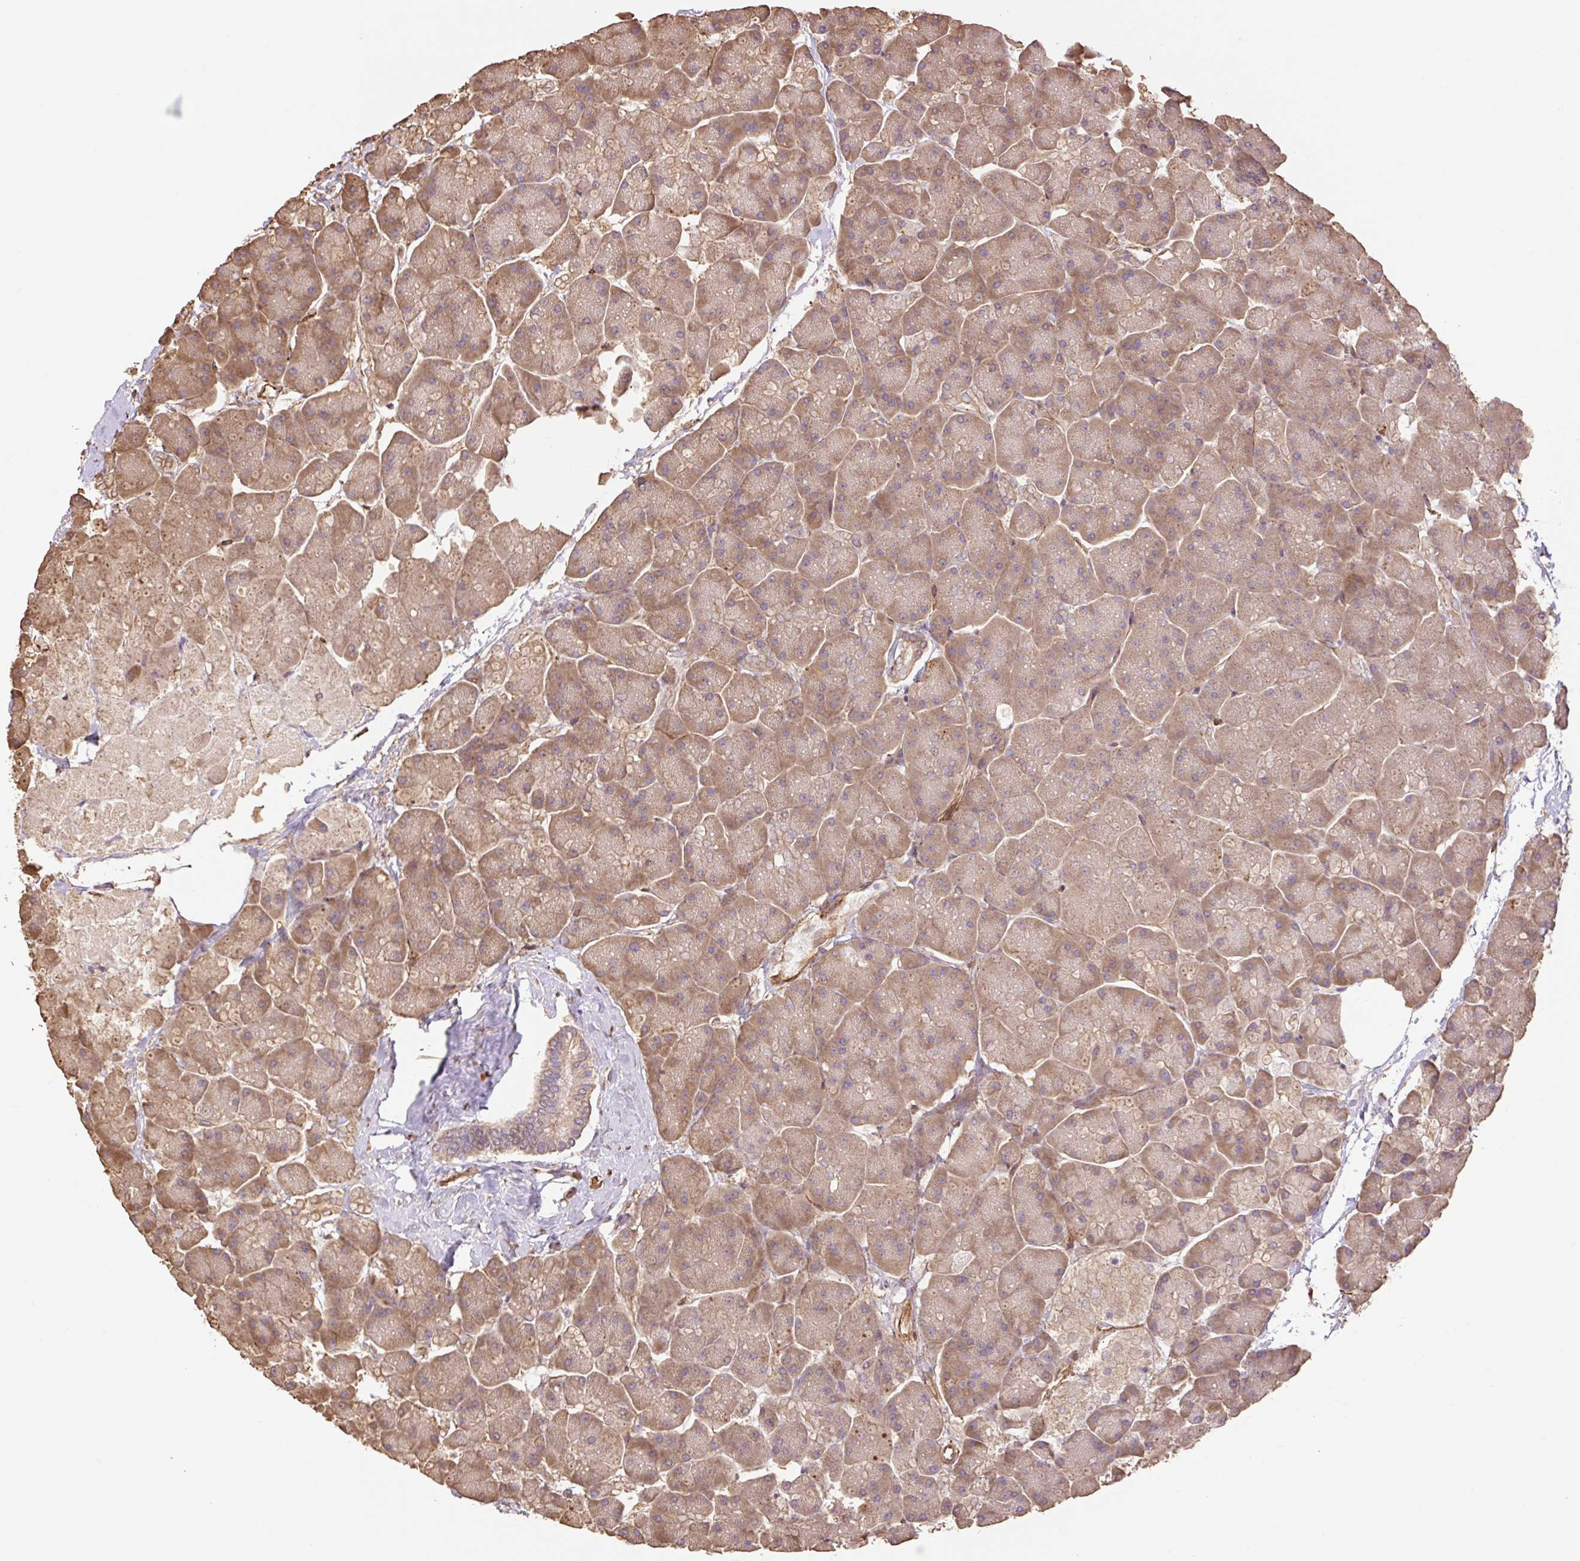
{"staining": {"intensity": "strong", "quantity": ">75%", "location": "cytoplasmic/membranous"}, "tissue": "pancreas", "cell_type": "Exocrine glandular cells", "image_type": "normal", "snomed": [{"axis": "morphology", "description": "Normal tissue, NOS"}, {"axis": "topography", "description": "Pancreas"}, {"axis": "topography", "description": "Peripheral nerve tissue"}], "caption": "A brown stain shows strong cytoplasmic/membranous staining of a protein in exocrine glandular cells of unremarkable pancreas. The staining was performed using DAB (3,3'-diaminobenzidine) to visualize the protein expression in brown, while the nuclei were stained in blue with hematoxylin (Magnification: 20x).", "gene": "DESI1", "patient": {"sex": "male", "age": 54}}